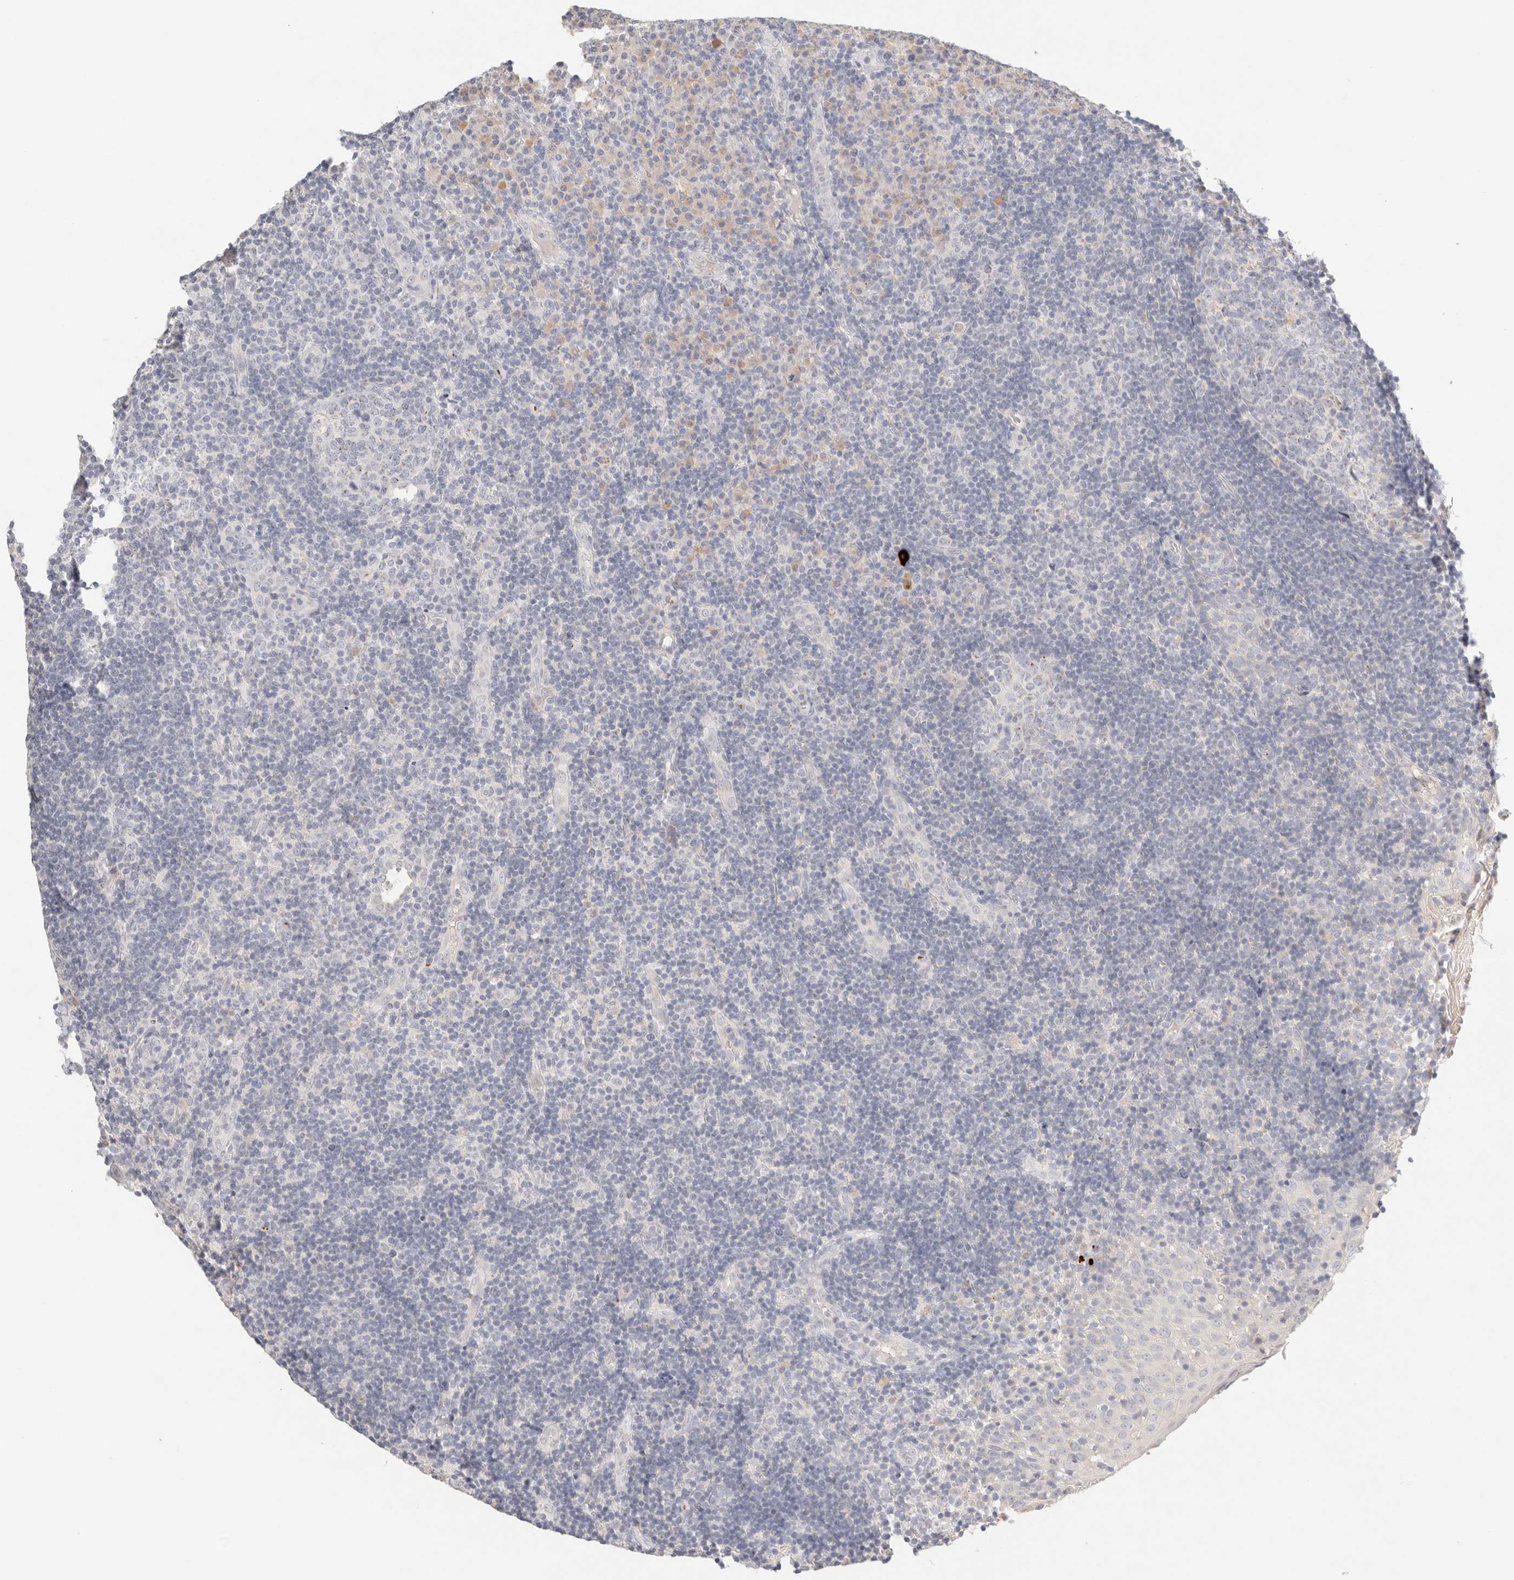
{"staining": {"intensity": "negative", "quantity": "none", "location": "none"}, "tissue": "tonsil", "cell_type": "Germinal center cells", "image_type": "normal", "snomed": [{"axis": "morphology", "description": "Normal tissue, NOS"}, {"axis": "topography", "description": "Tonsil"}], "caption": "A high-resolution photomicrograph shows IHC staining of benign tonsil, which exhibits no significant positivity in germinal center cells. (DAB (3,3'-diaminobenzidine) IHC with hematoxylin counter stain).", "gene": "CEP120", "patient": {"sex": "female", "age": 40}}